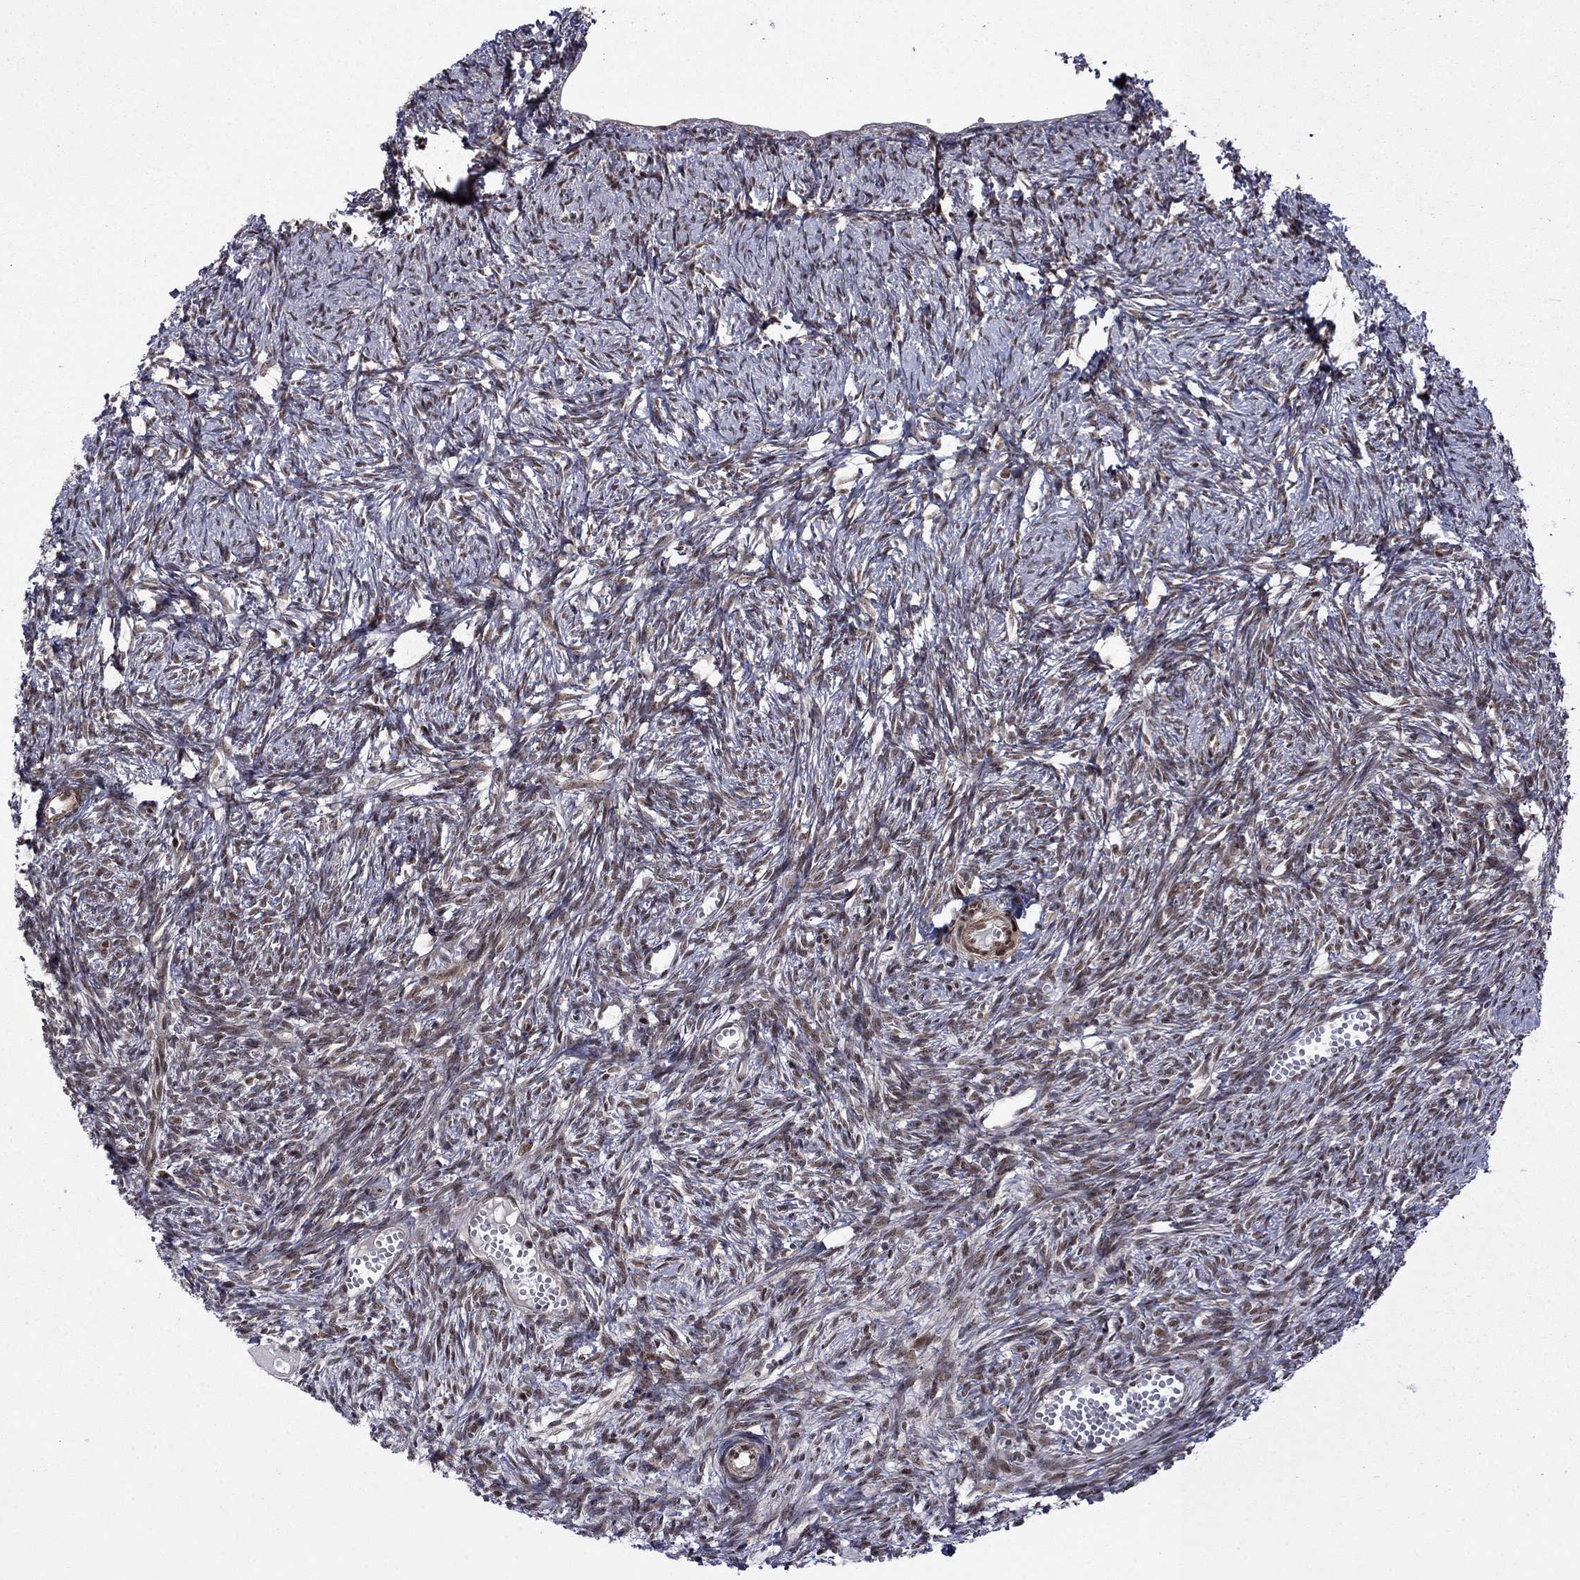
{"staining": {"intensity": "negative", "quantity": "none", "location": "none"}, "tissue": "ovary", "cell_type": "Ovarian stroma cells", "image_type": "normal", "snomed": [{"axis": "morphology", "description": "Normal tissue, NOS"}, {"axis": "topography", "description": "Ovary"}], "caption": "A high-resolution photomicrograph shows immunohistochemistry (IHC) staining of benign ovary, which displays no significant positivity in ovarian stroma cells. (DAB immunohistochemistry (IHC) visualized using brightfield microscopy, high magnification).", "gene": "SURF2", "patient": {"sex": "female", "age": 43}}